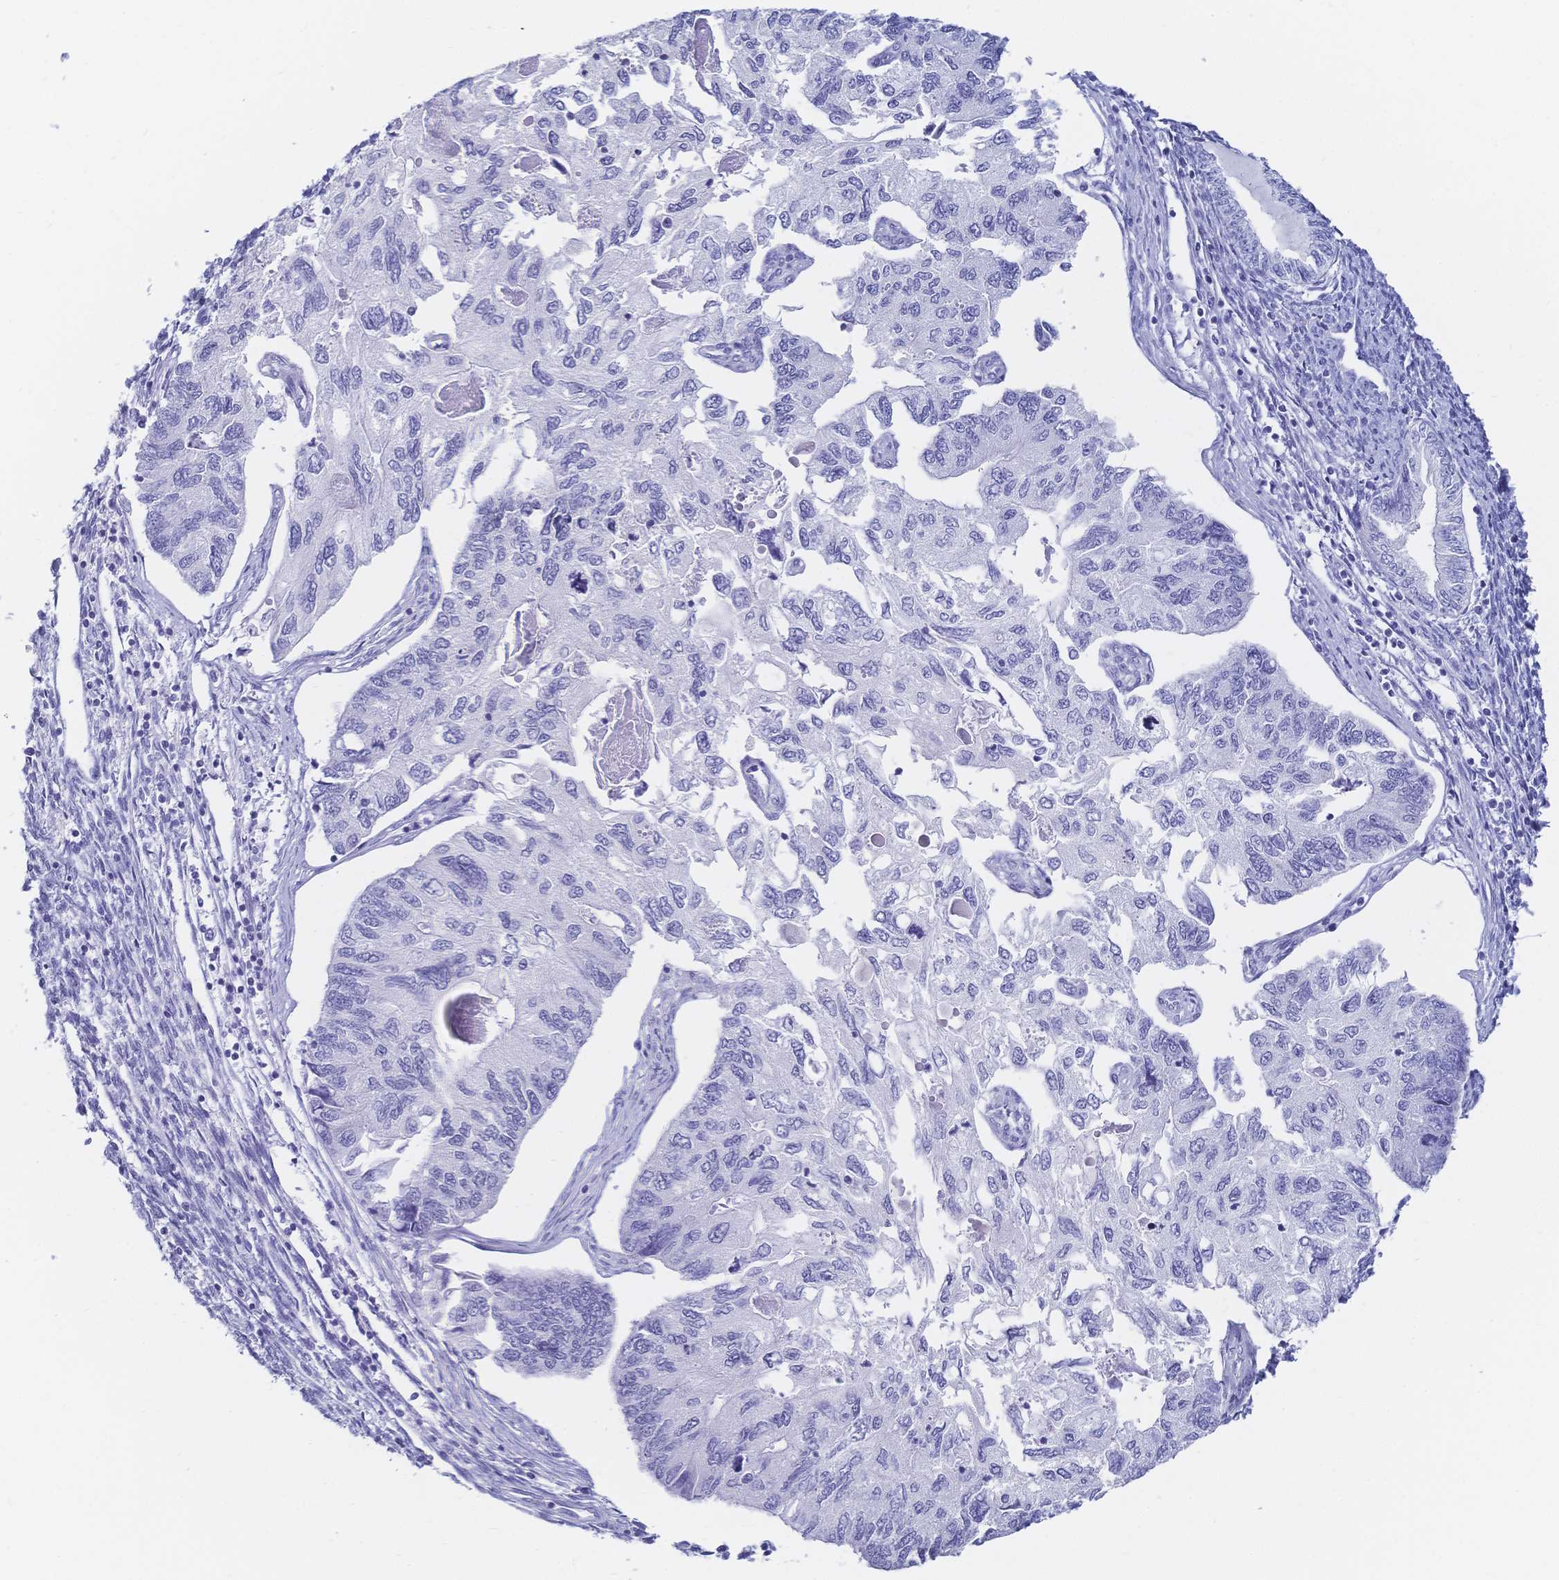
{"staining": {"intensity": "negative", "quantity": "none", "location": "none"}, "tissue": "endometrial cancer", "cell_type": "Tumor cells", "image_type": "cancer", "snomed": [{"axis": "morphology", "description": "Carcinoma, NOS"}, {"axis": "topography", "description": "Uterus"}], "caption": "Tumor cells show no significant protein positivity in carcinoma (endometrial). The staining was performed using DAB to visualize the protein expression in brown, while the nuclei were stained in blue with hematoxylin (Magnification: 20x).", "gene": "MEP1B", "patient": {"sex": "female", "age": 76}}